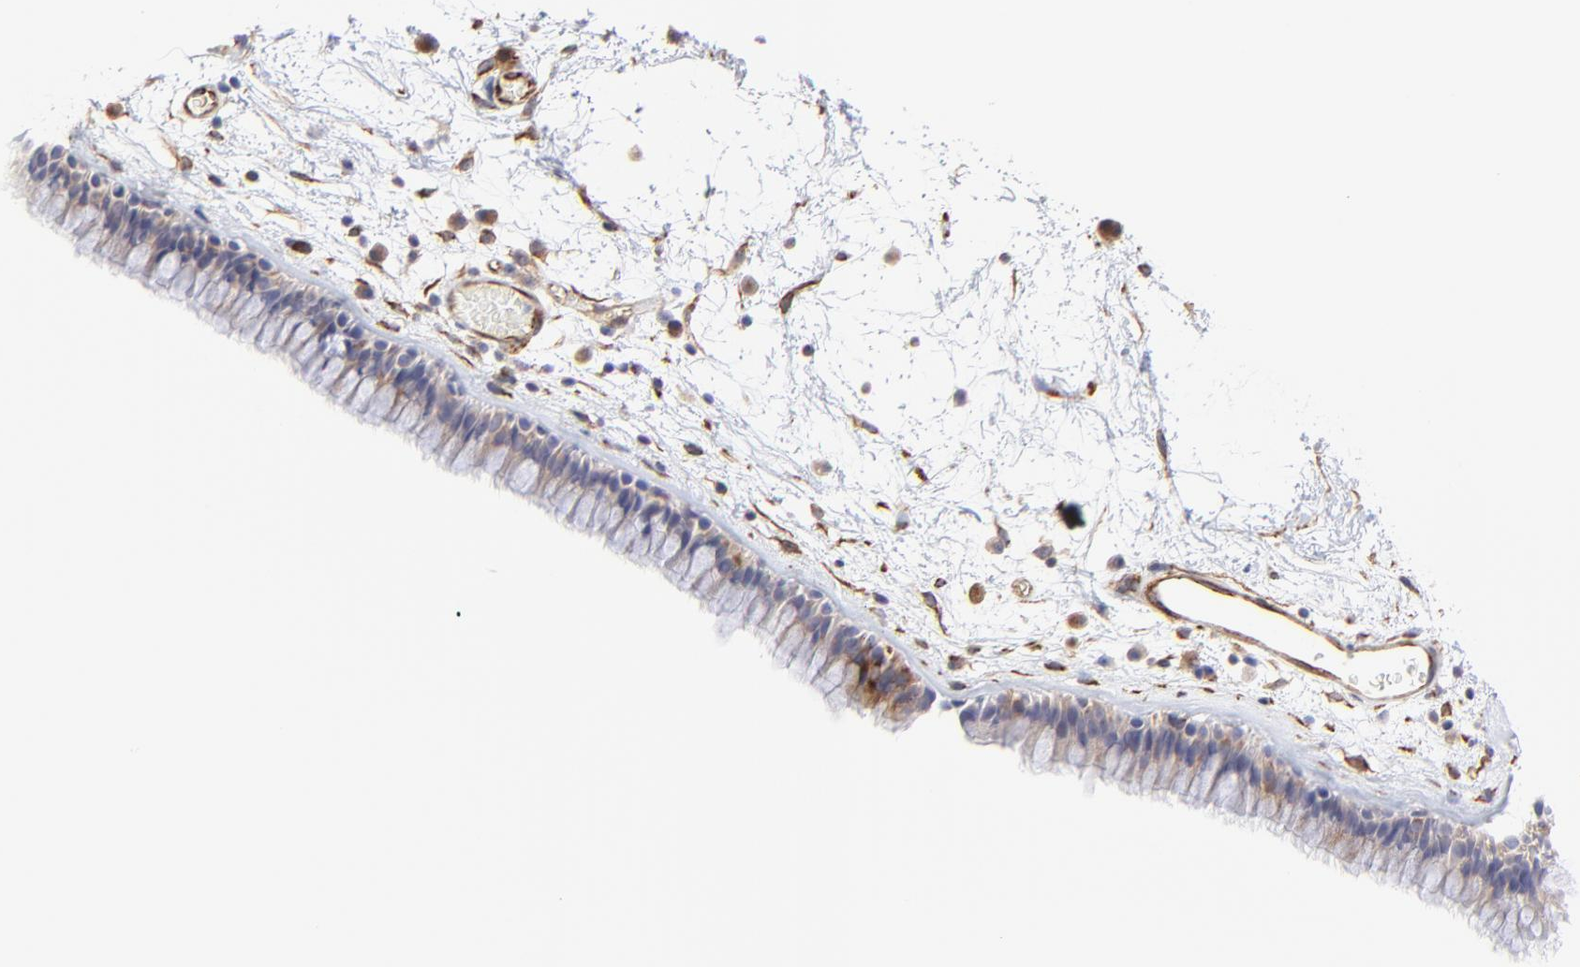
{"staining": {"intensity": "weak", "quantity": ">75%", "location": "cytoplasmic/membranous"}, "tissue": "nasopharynx", "cell_type": "Respiratory epithelial cells", "image_type": "normal", "snomed": [{"axis": "morphology", "description": "Normal tissue, NOS"}, {"axis": "morphology", "description": "Inflammation, NOS"}, {"axis": "topography", "description": "Nasopharynx"}], "caption": "Immunohistochemistry (IHC) staining of normal nasopharynx, which shows low levels of weak cytoplasmic/membranous positivity in about >75% of respiratory epithelial cells indicating weak cytoplasmic/membranous protein expression. The staining was performed using DAB (3,3'-diaminobenzidine) (brown) for protein detection and nuclei were counterstained in hematoxylin (blue).", "gene": "COX8C", "patient": {"sex": "male", "age": 48}}